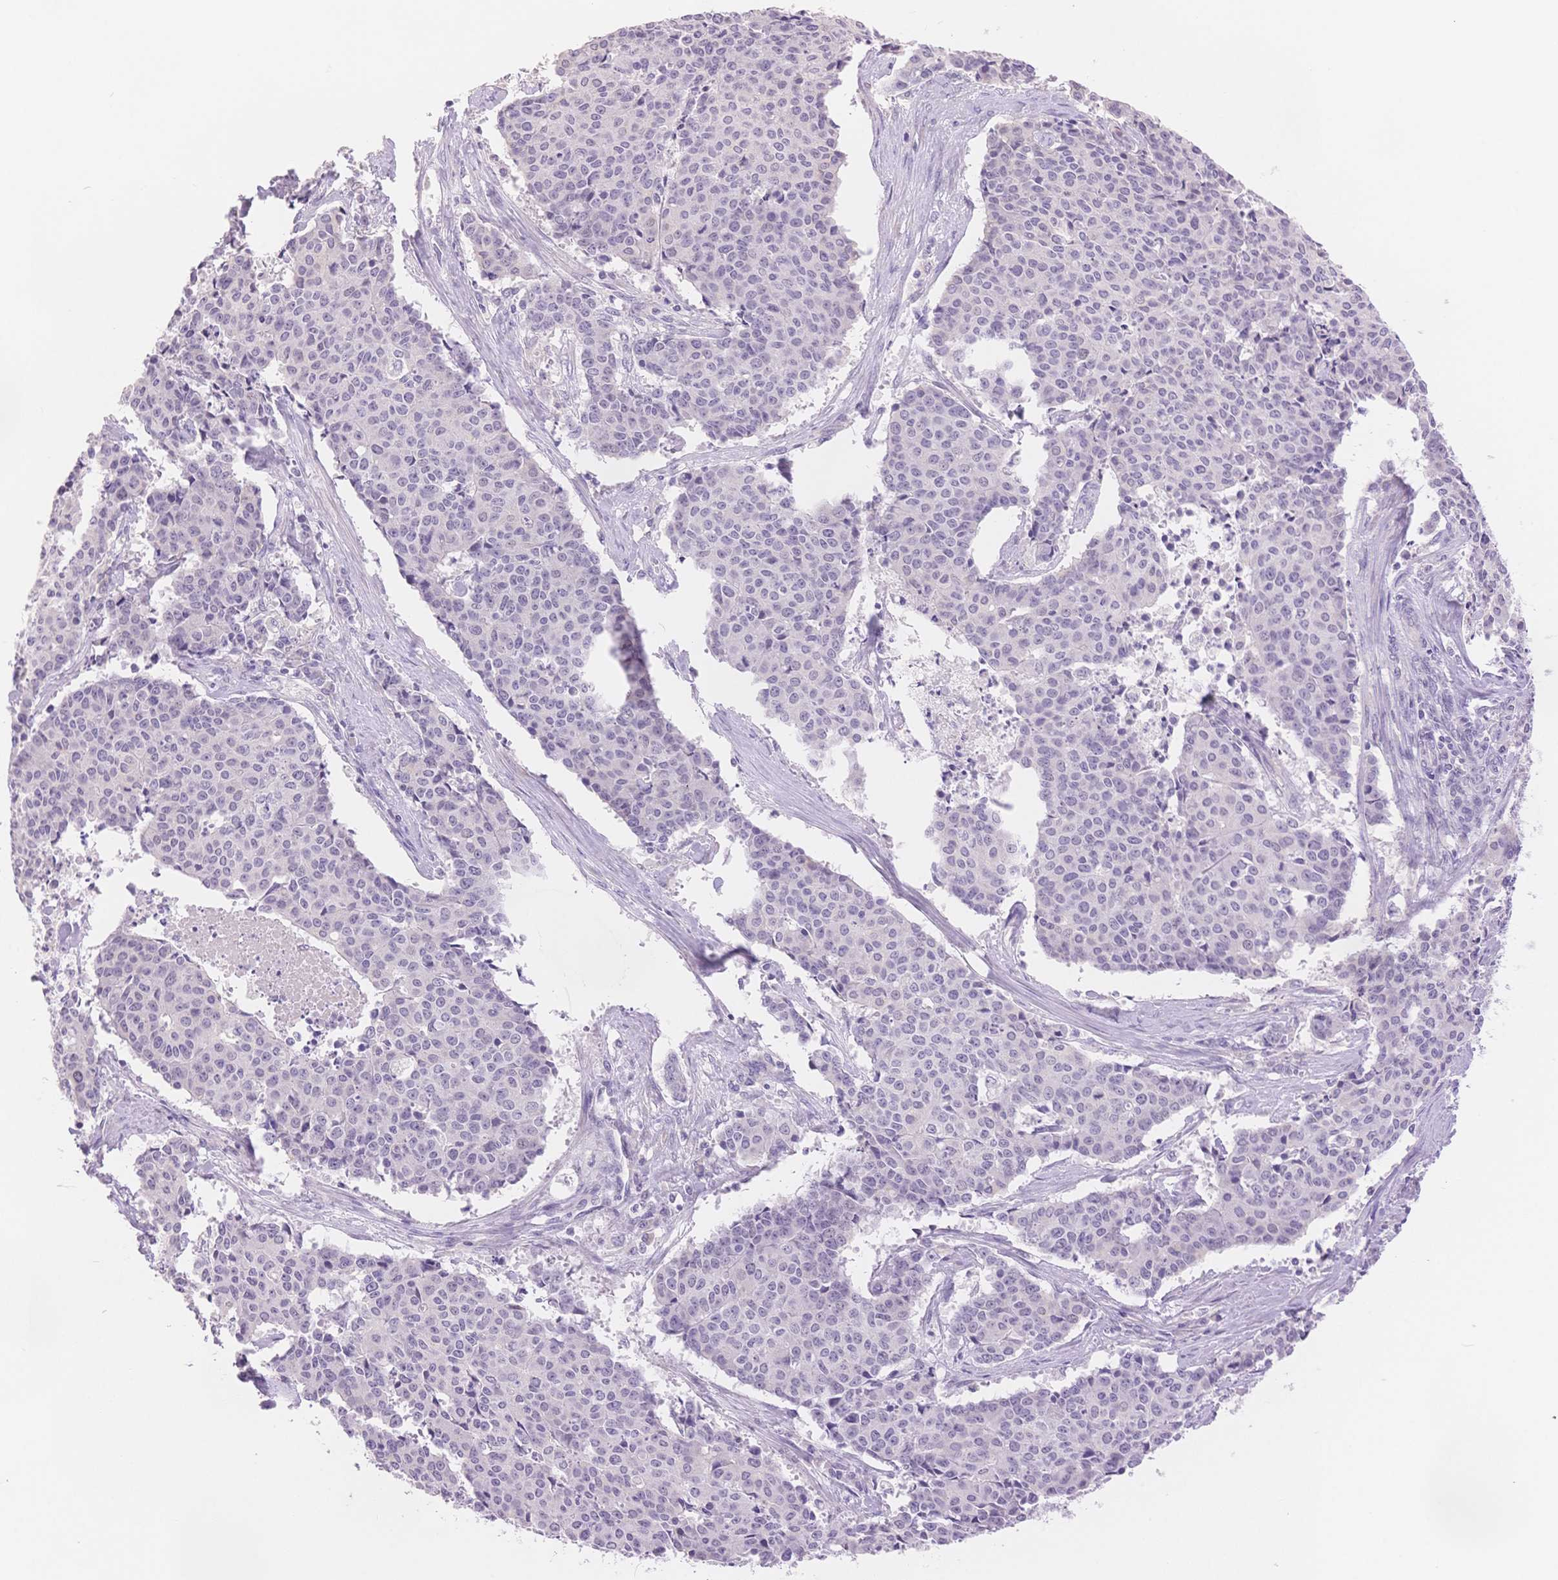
{"staining": {"intensity": "negative", "quantity": "none", "location": "none"}, "tissue": "cervical cancer", "cell_type": "Tumor cells", "image_type": "cancer", "snomed": [{"axis": "morphology", "description": "Squamous cell carcinoma, NOS"}, {"axis": "topography", "description": "Cervix"}], "caption": "DAB immunohistochemical staining of human squamous cell carcinoma (cervical) displays no significant staining in tumor cells.", "gene": "MYOM1", "patient": {"sex": "female", "age": 28}}